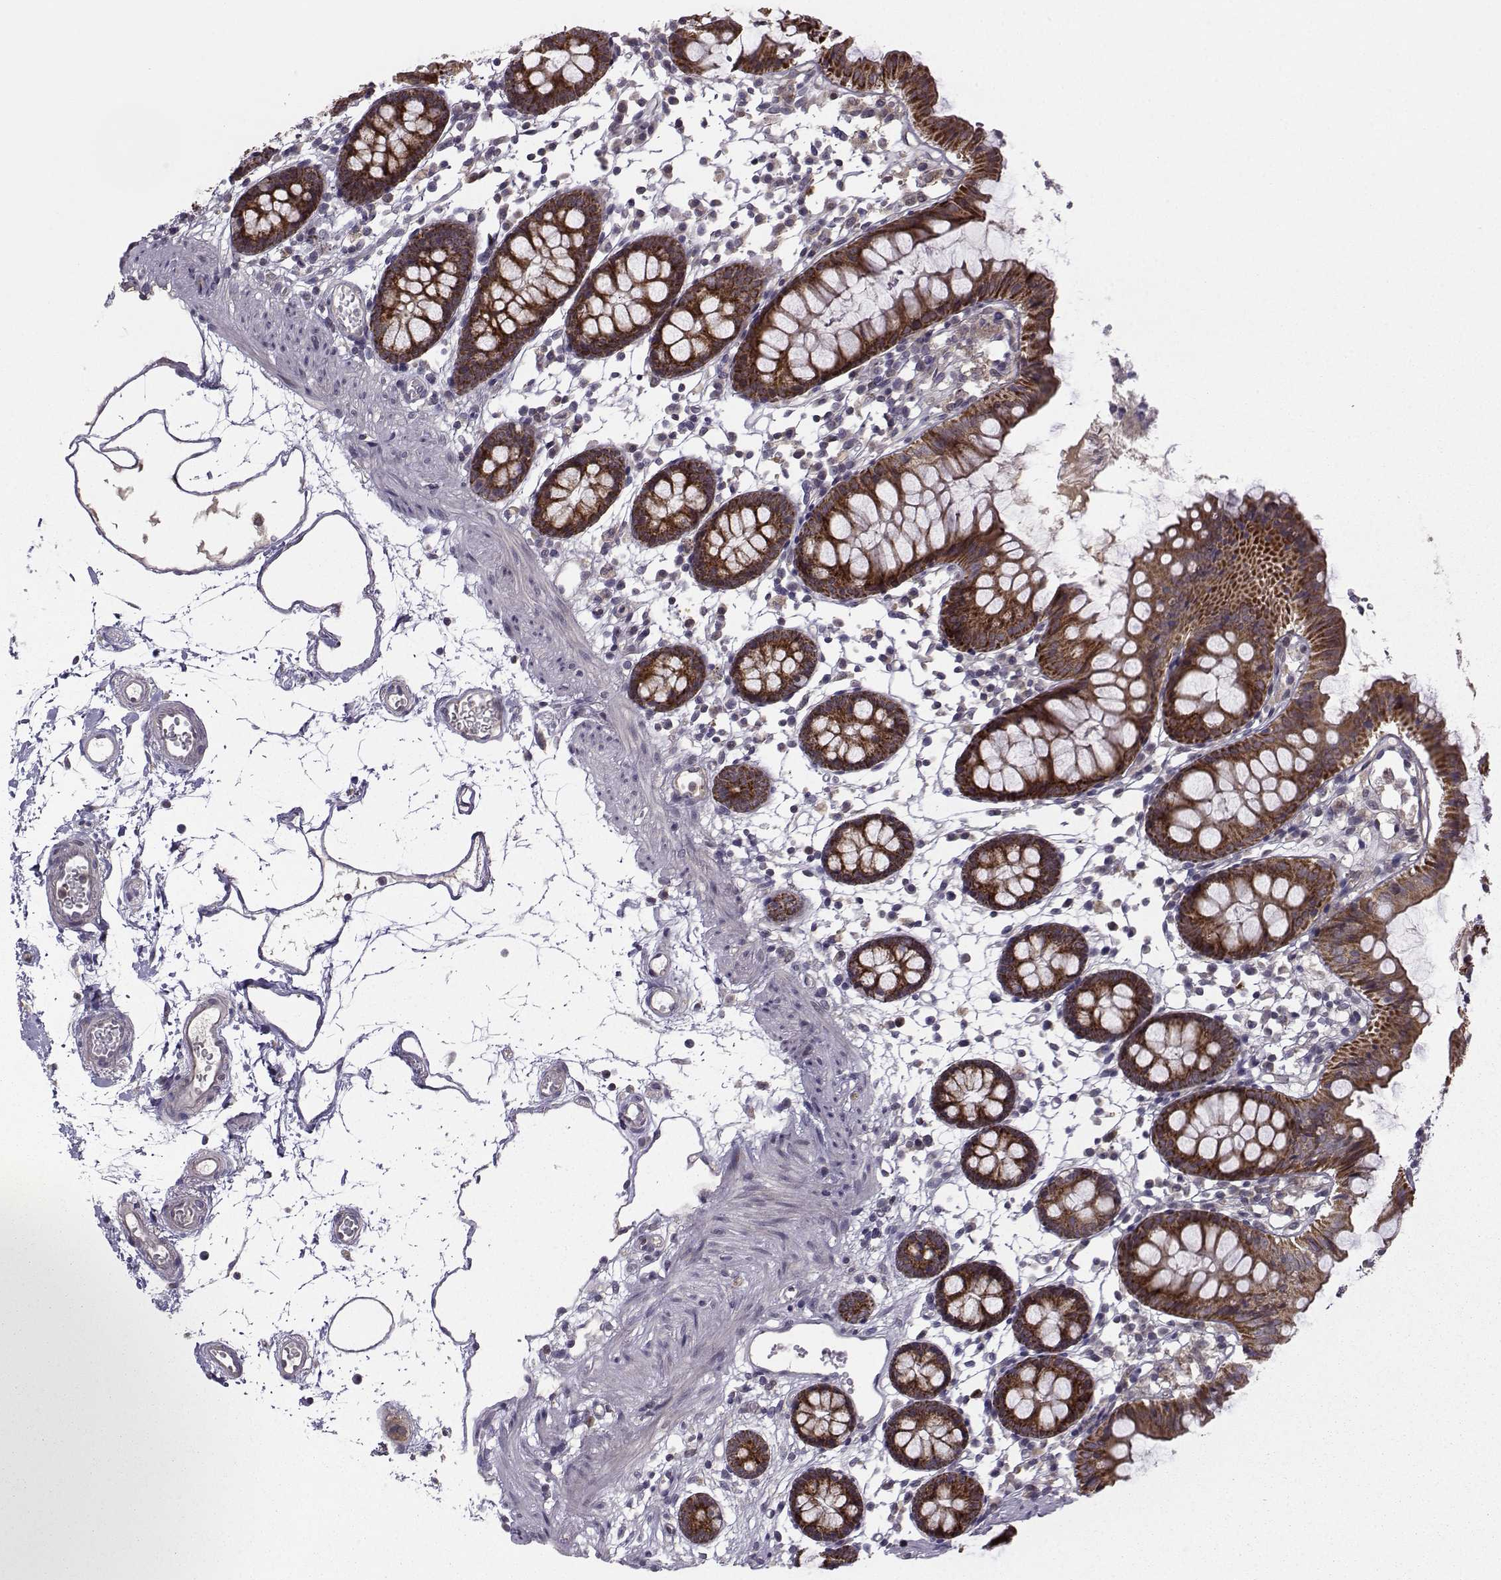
{"staining": {"intensity": "negative", "quantity": "none", "location": "none"}, "tissue": "colon", "cell_type": "Endothelial cells", "image_type": "normal", "snomed": [{"axis": "morphology", "description": "Normal tissue, NOS"}, {"axis": "topography", "description": "Colon"}], "caption": "The immunohistochemistry (IHC) histopathology image has no significant staining in endothelial cells of colon.", "gene": "NECAB3", "patient": {"sex": "female", "age": 84}}